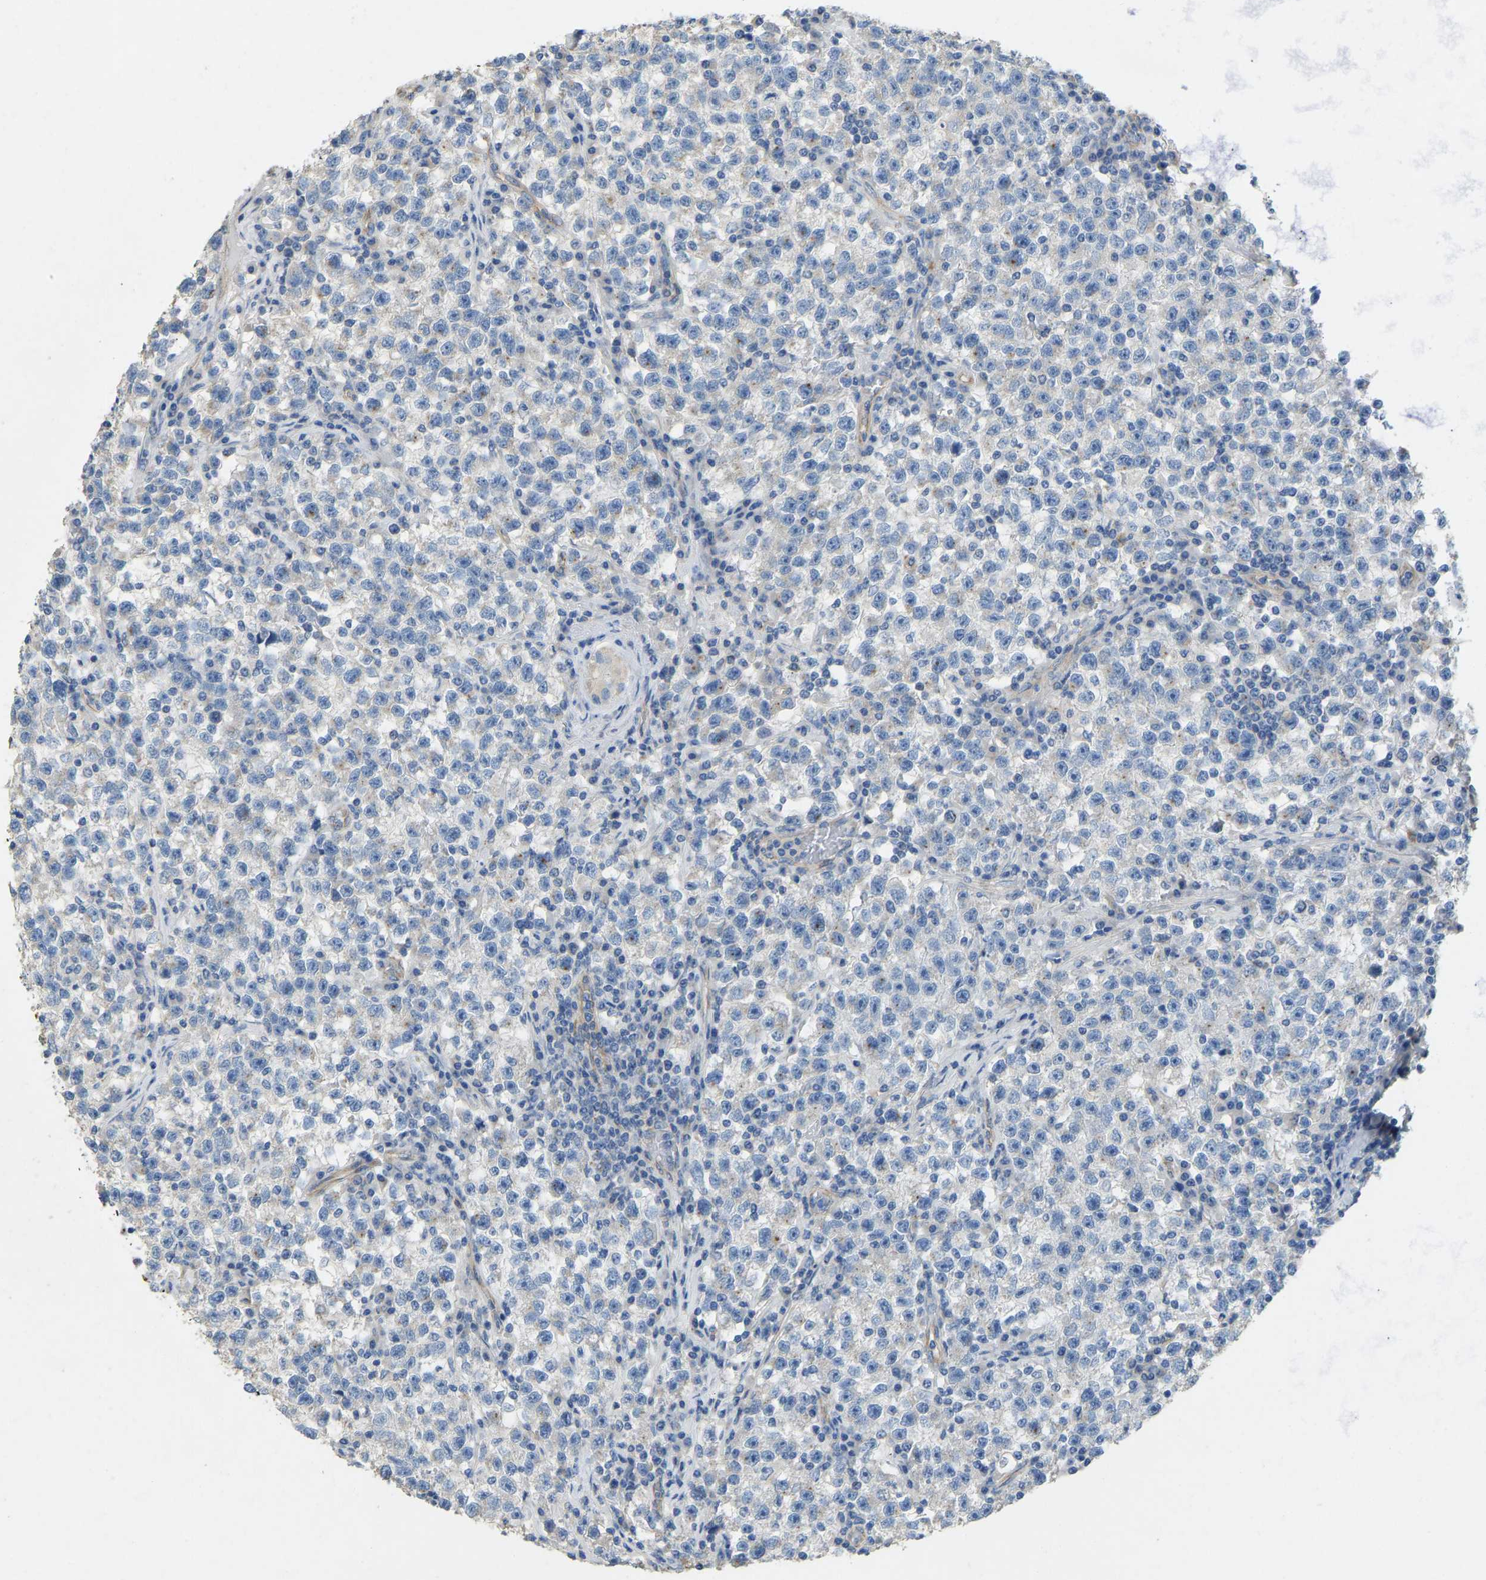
{"staining": {"intensity": "moderate", "quantity": "<25%", "location": "cytoplasmic/membranous"}, "tissue": "testis cancer", "cell_type": "Tumor cells", "image_type": "cancer", "snomed": [{"axis": "morphology", "description": "Seminoma, NOS"}, {"axis": "topography", "description": "Testis"}], "caption": "Immunohistochemistry image of testis cancer stained for a protein (brown), which displays low levels of moderate cytoplasmic/membranous staining in approximately <25% of tumor cells.", "gene": "TECTA", "patient": {"sex": "male", "age": 22}}